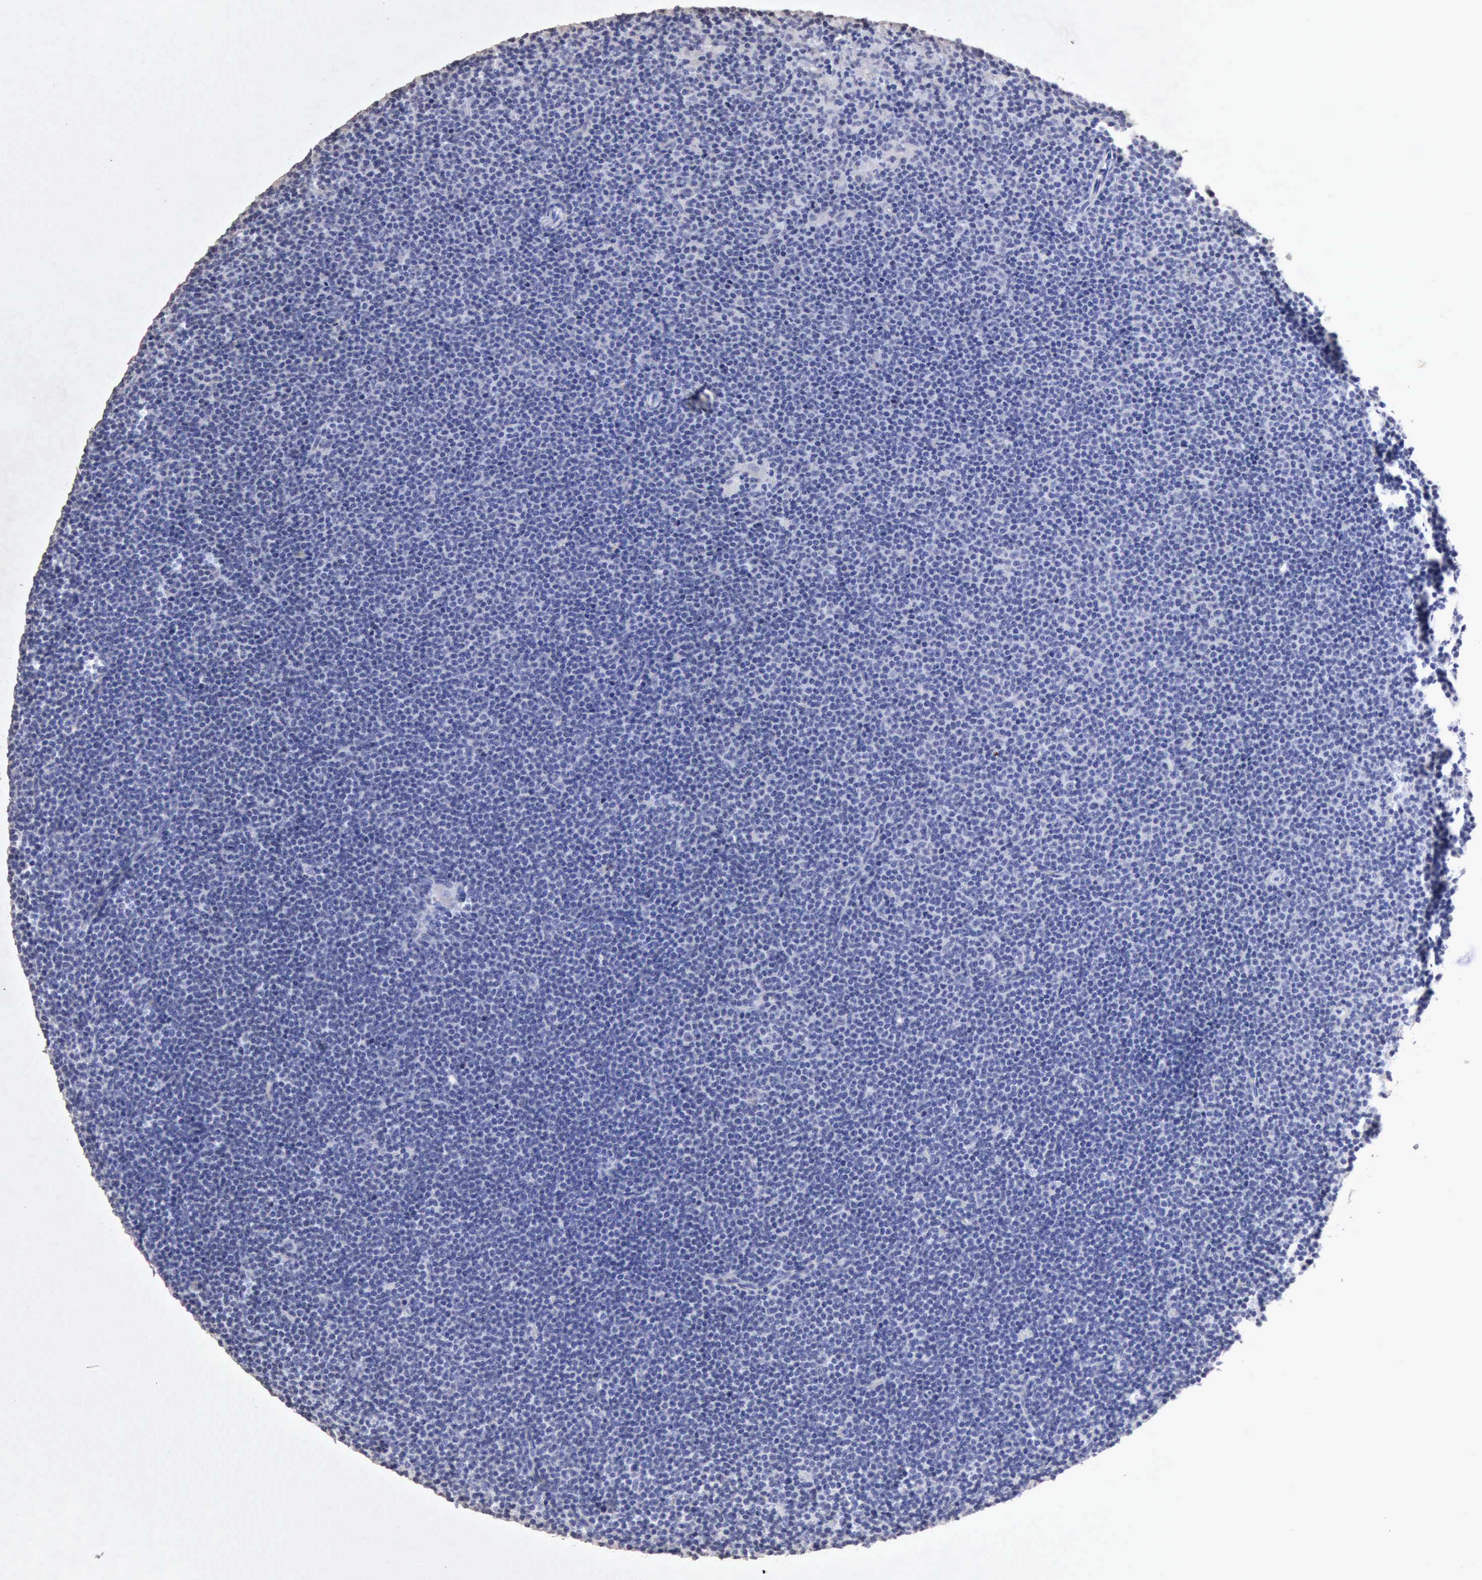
{"staining": {"intensity": "negative", "quantity": "none", "location": "none"}, "tissue": "lymphoma", "cell_type": "Tumor cells", "image_type": "cancer", "snomed": [{"axis": "morphology", "description": "Malignant lymphoma, non-Hodgkin's type, Low grade"}, {"axis": "topography", "description": "Lymph node"}], "caption": "High magnification brightfield microscopy of lymphoma stained with DAB (3,3'-diaminobenzidine) (brown) and counterstained with hematoxylin (blue): tumor cells show no significant expression.", "gene": "KRT6B", "patient": {"sex": "female", "age": 69}}